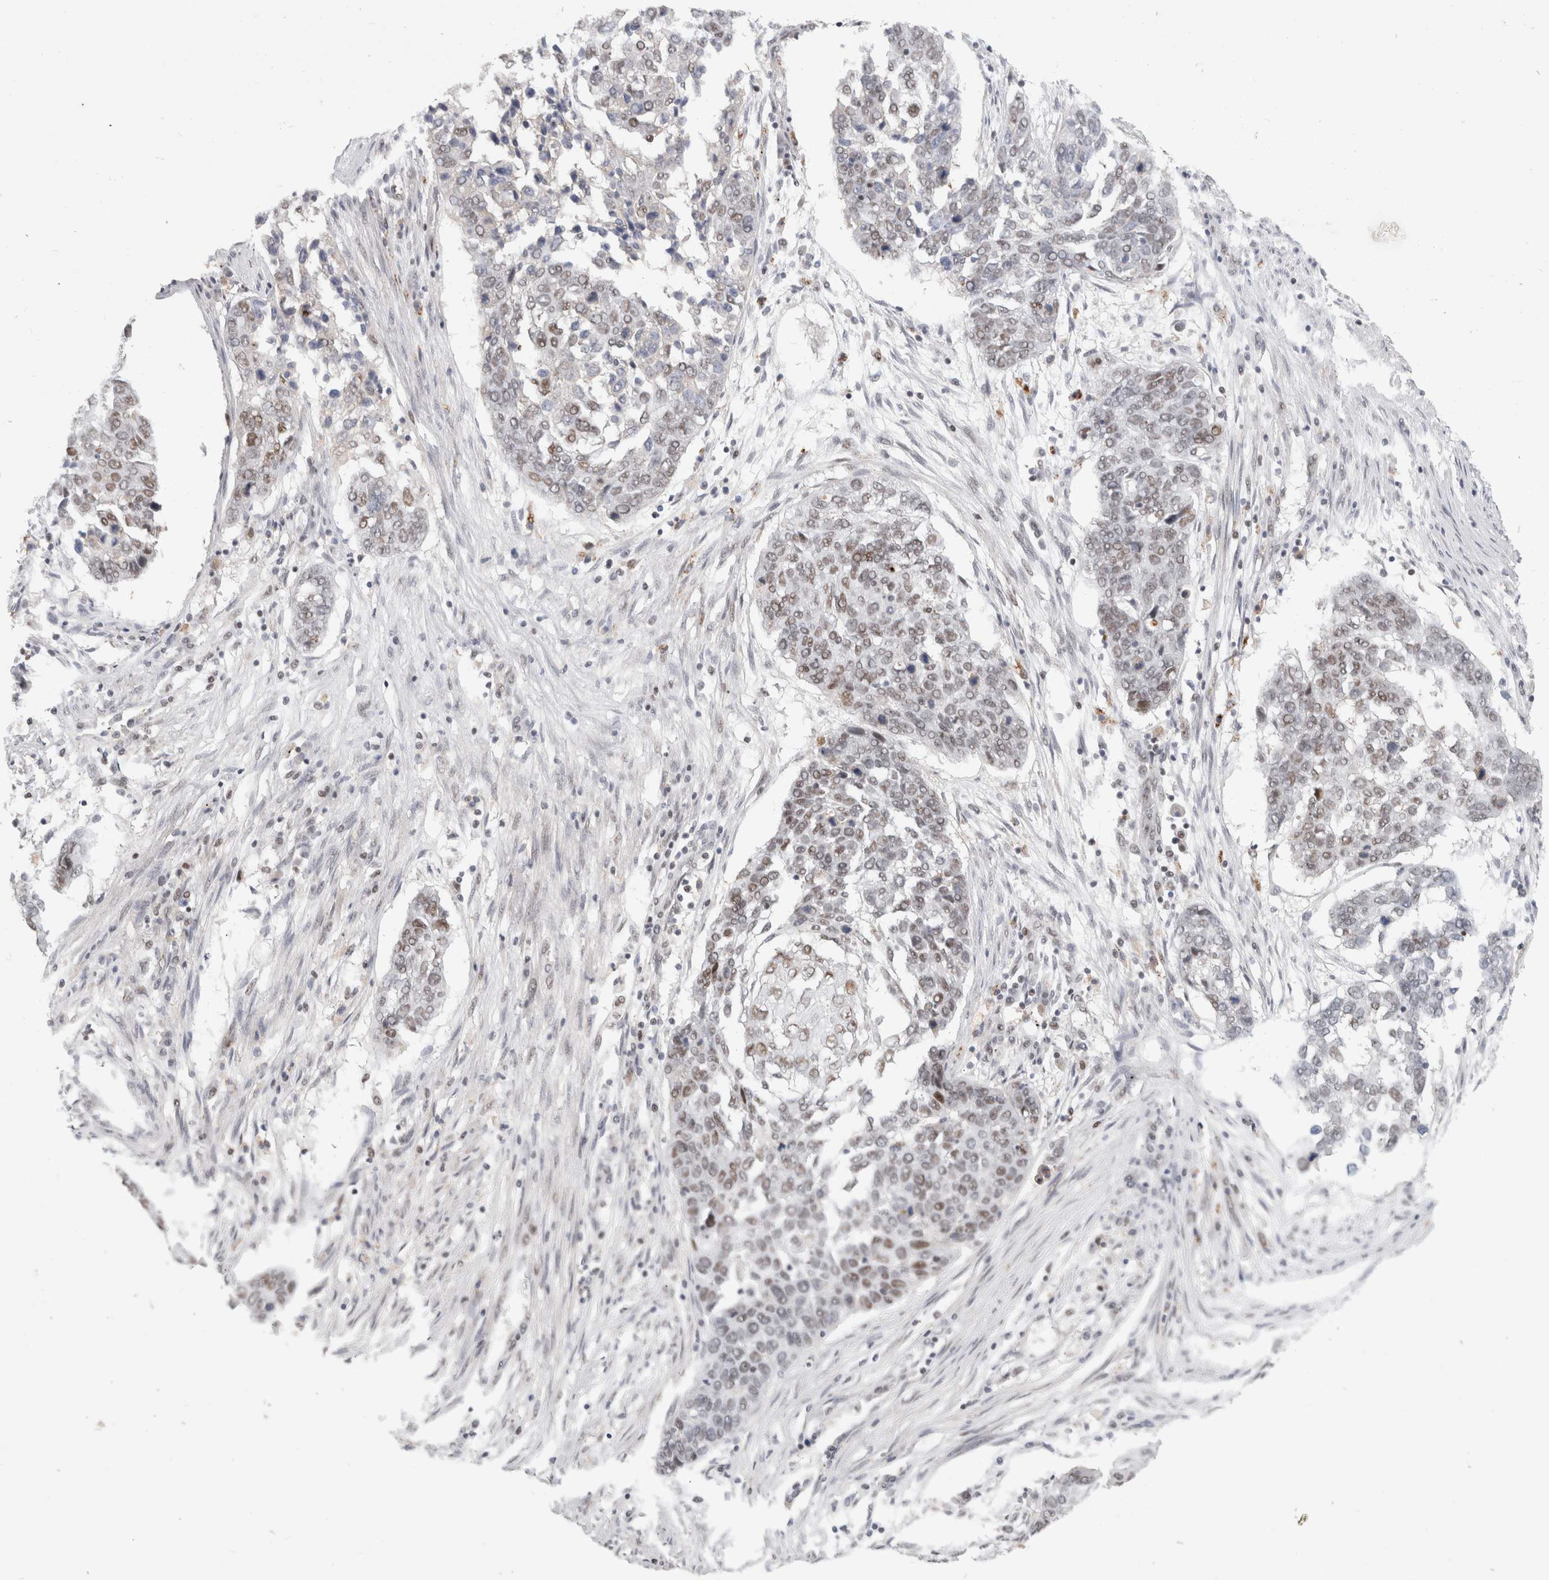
{"staining": {"intensity": "weak", "quantity": "25%-75%", "location": "nuclear"}, "tissue": "lung cancer", "cell_type": "Tumor cells", "image_type": "cancer", "snomed": [{"axis": "morphology", "description": "Squamous cell carcinoma, NOS"}, {"axis": "topography", "description": "Lung"}], "caption": "There is low levels of weak nuclear staining in tumor cells of lung cancer (squamous cell carcinoma), as demonstrated by immunohistochemical staining (brown color).", "gene": "SENP6", "patient": {"sex": "female", "age": 63}}